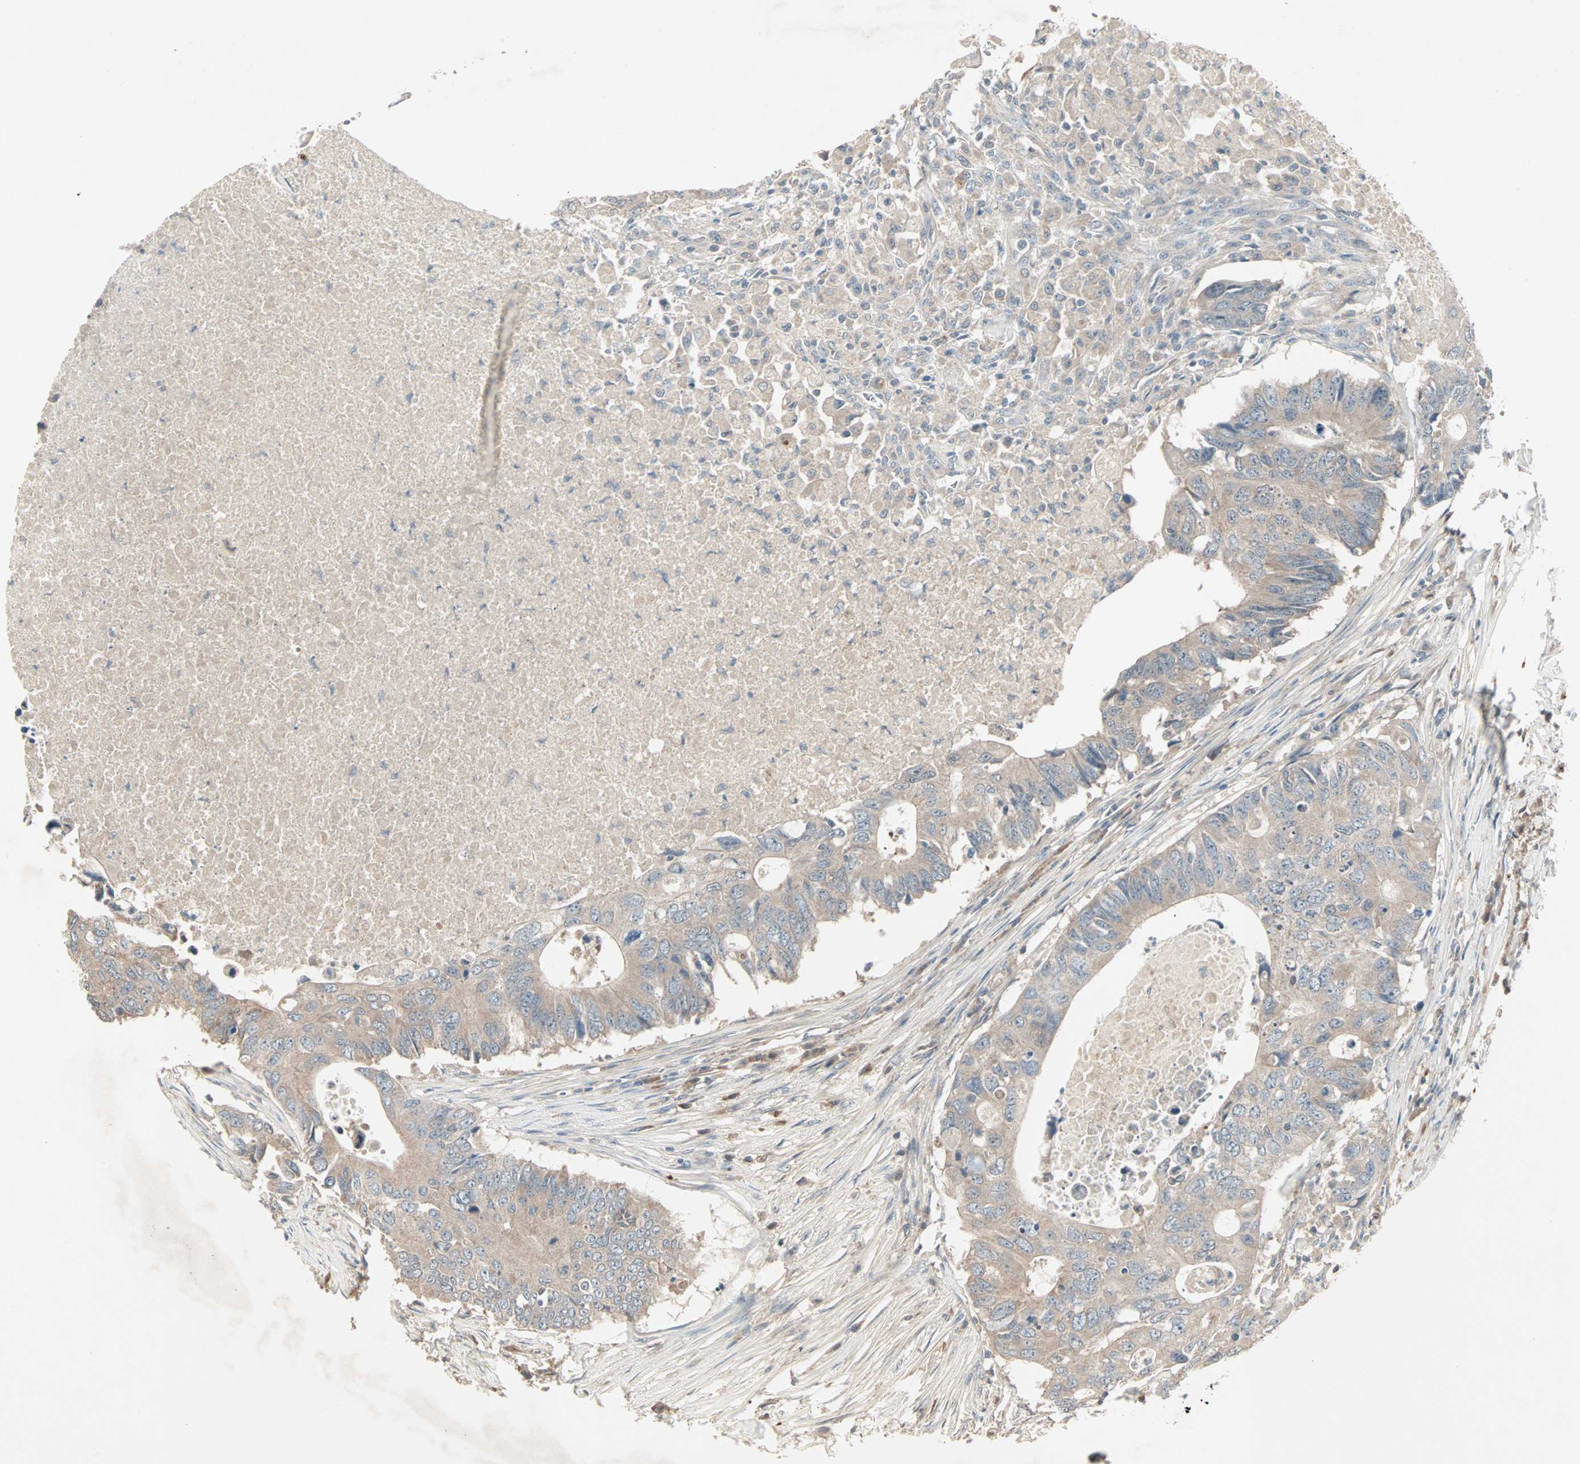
{"staining": {"intensity": "weak", "quantity": "25%-75%", "location": "cytoplasmic/membranous"}, "tissue": "colorectal cancer", "cell_type": "Tumor cells", "image_type": "cancer", "snomed": [{"axis": "morphology", "description": "Adenocarcinoma, NOS"}, {"axis": "topography", "description": "Colon"}], "caption": "Immunohistochemical staining of human colorectal cancer (adenocarcinoma) displays low levels of weak cytoplasmic/membranous positivity in about 25%-75% of tumor cells.", "gene": "JMJD7-PLA2G4B", "patient": {"sex": "male", "age": 71}}